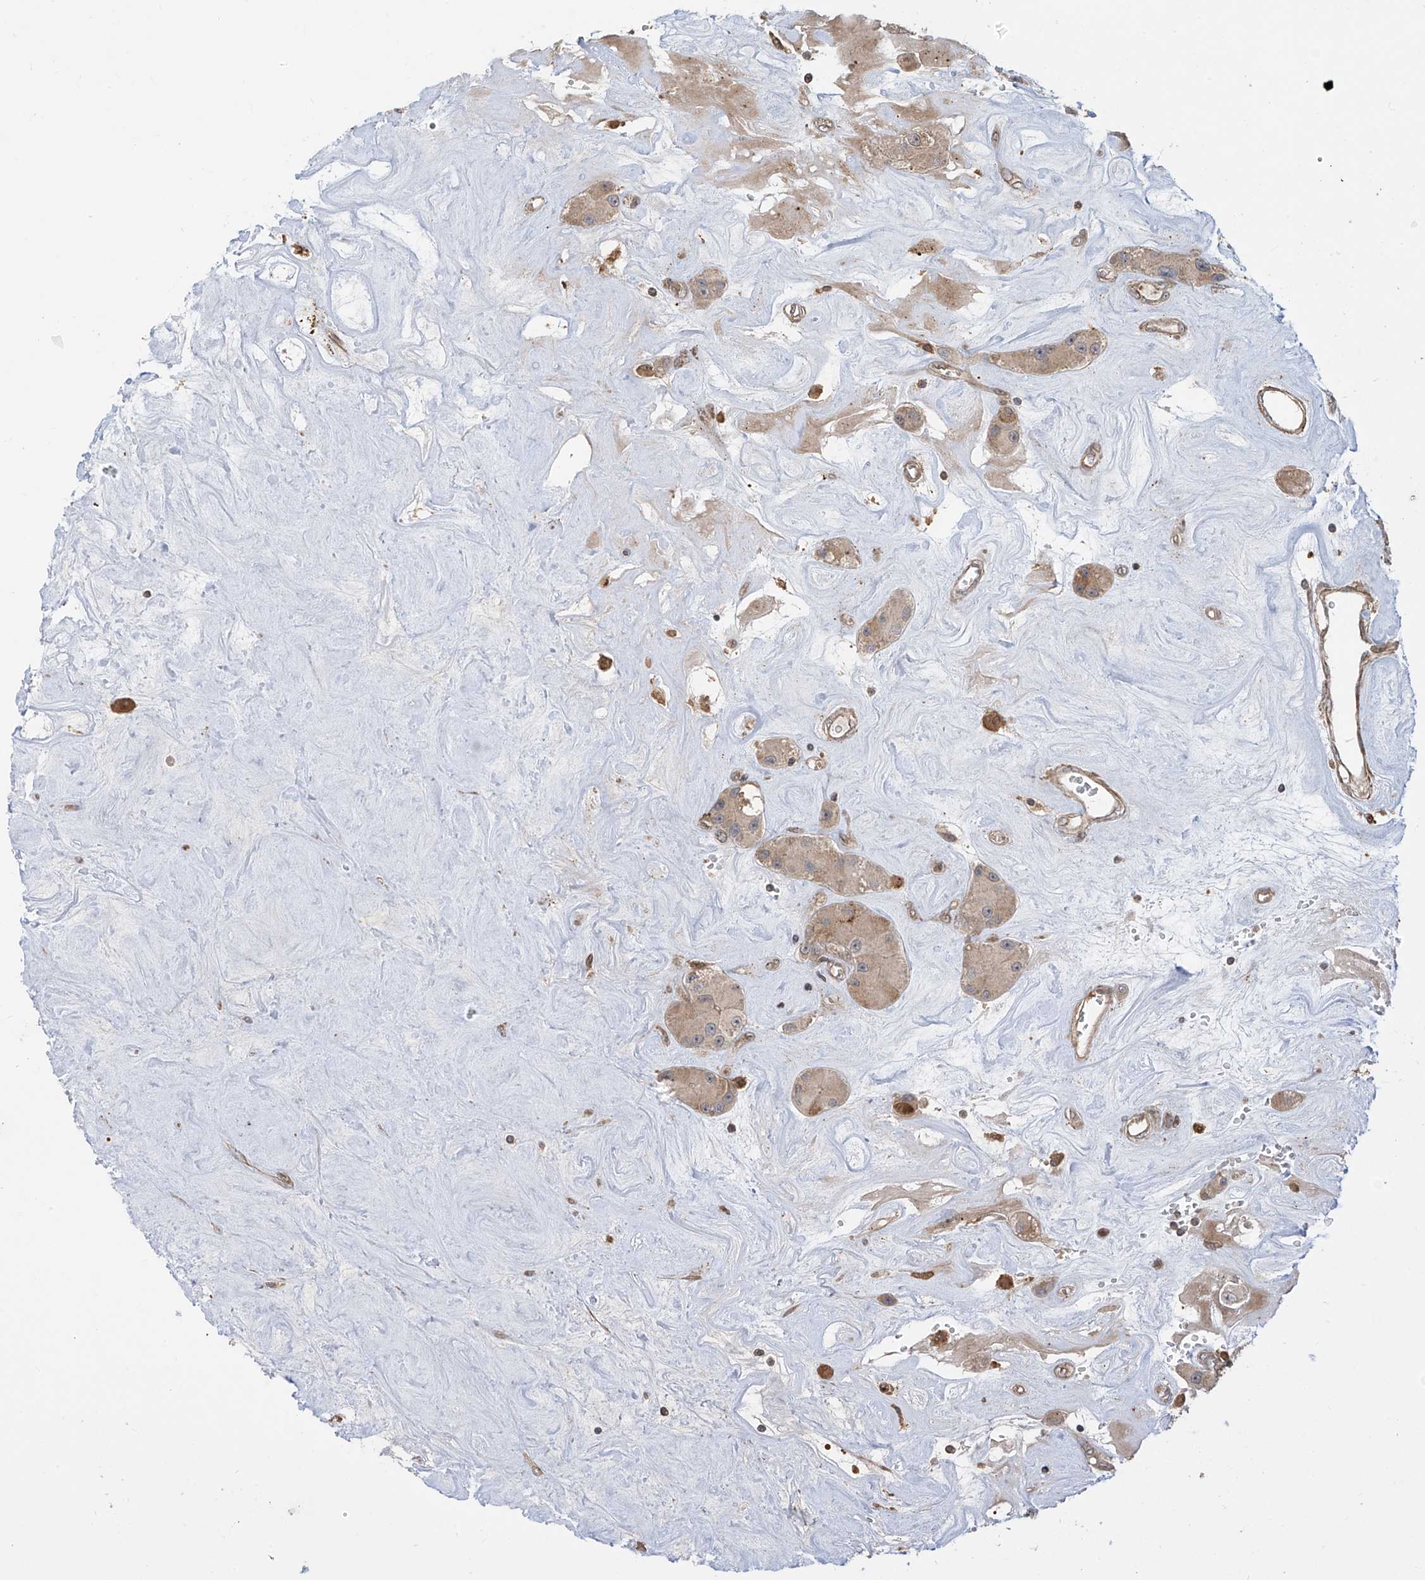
{"staining": {"intensity": "weak", "quantity": ">75%", "location": "cytoplasmic/membranous"}, "tissue": "carcinoid", "cell_type": "Tumor cells", "image_type": "cancer", "snomed": [{"axis": "morphology", "description": "Carcinoid, malignant, NOS"}, {"axis": "topography", "description": "Pancreas"}], "caption": "This is an image of immunohistochemistry staining of carcinoid, which shows weak staining in the cytoplasmic/membranous of tumor cells.", "gene": "ATAD2B", "patient": {"sex": "male", "age": 41}}